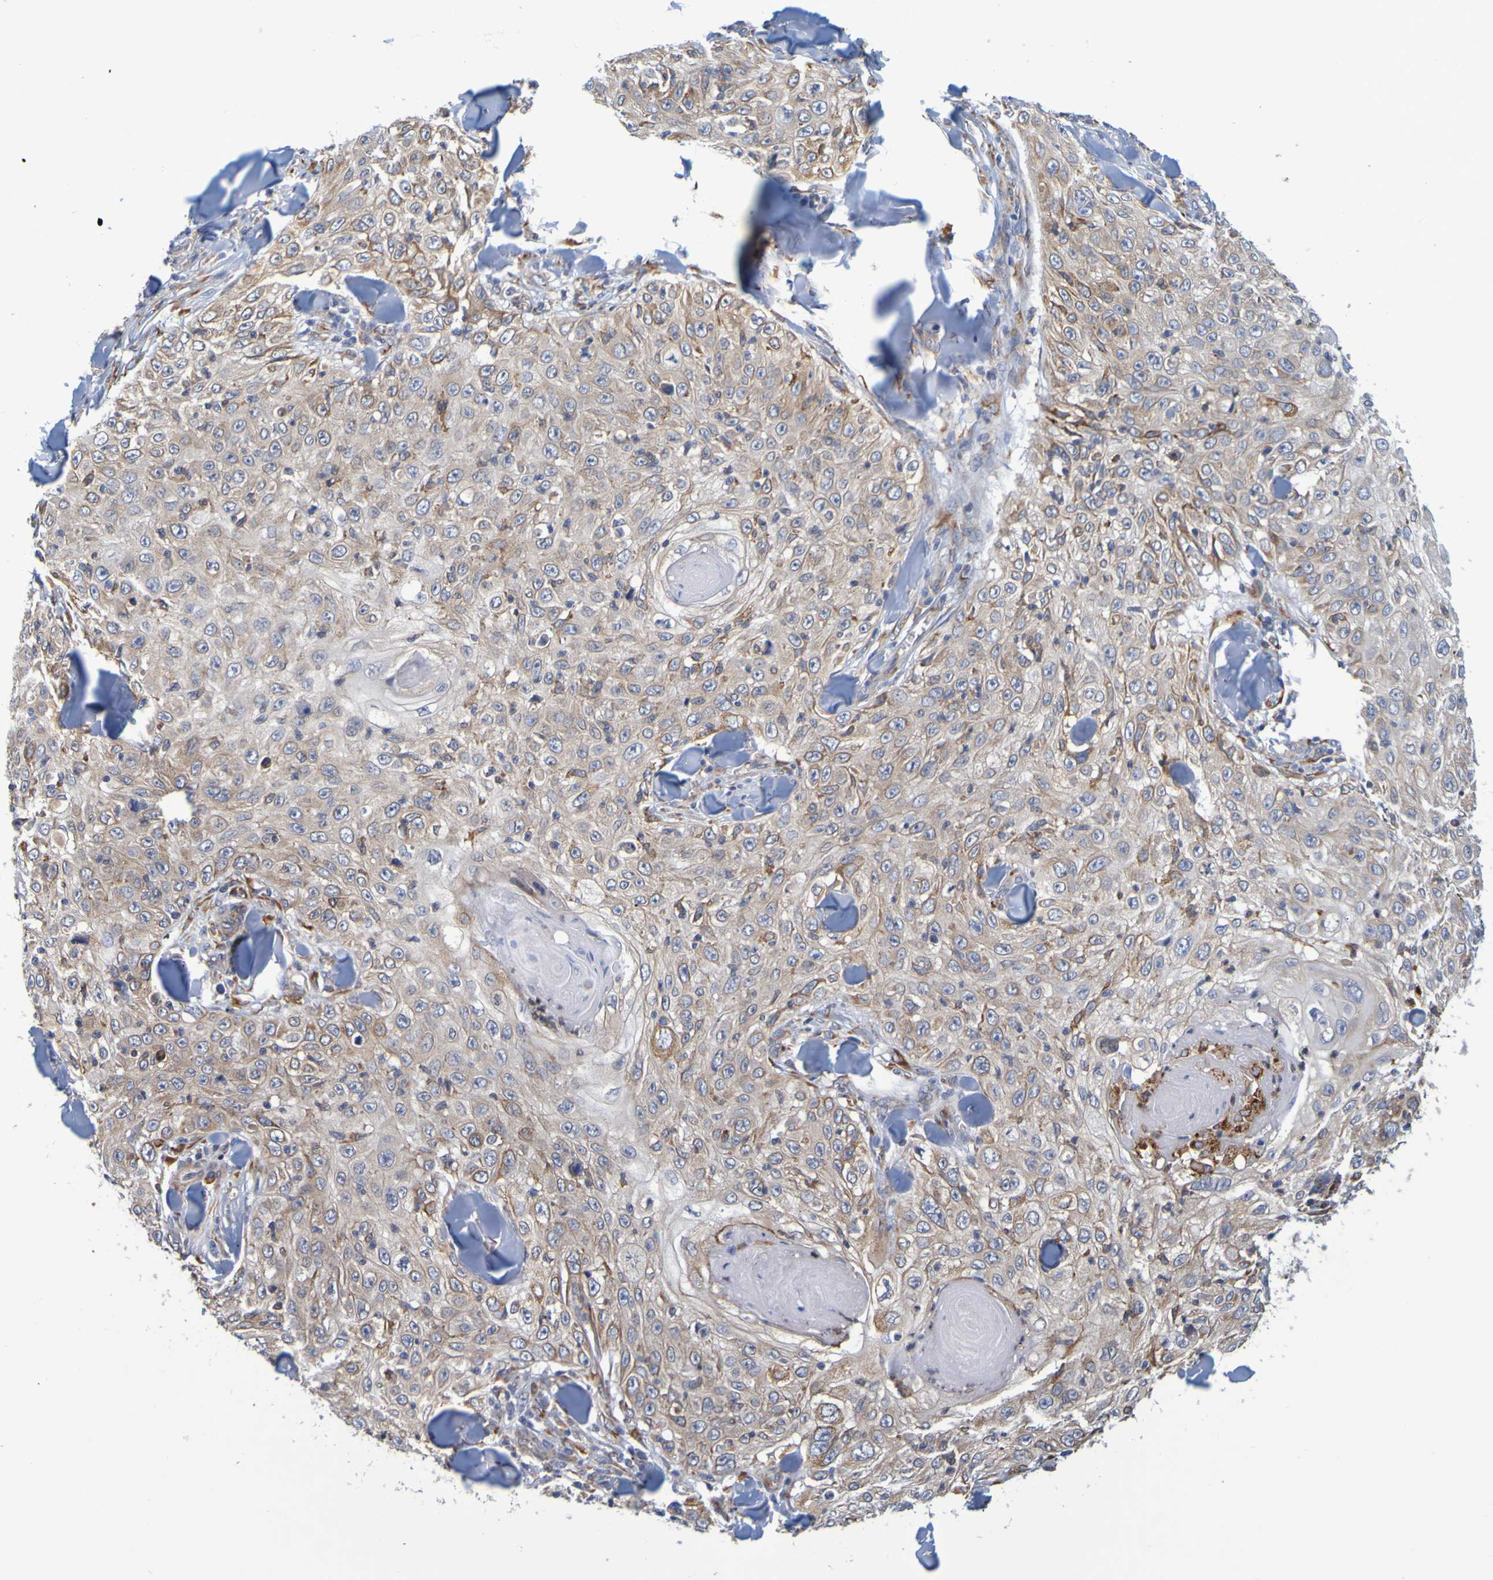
{"staining": {"intensity": "moderate", "quantity": "25%-75%", "location": "cytoplasmic/membranous"}, "tissue": "skin cancer", "cell_type": "Tumor cells", "image_type": "cancer", "snomed": [{"axis": "morphology", "description": "Squamous cell carcinoma, NOS"}, {"axis": "topography", "description": "Skin"}], "caption": "Moderate cytoplasmic/membranous protein positivity is present in approximately 25%-75% of tumor cells in skin cancer. Nuclei are stained in blue.", "gene": "SIL1", "patient": {"sex": "male", "age": 86}}